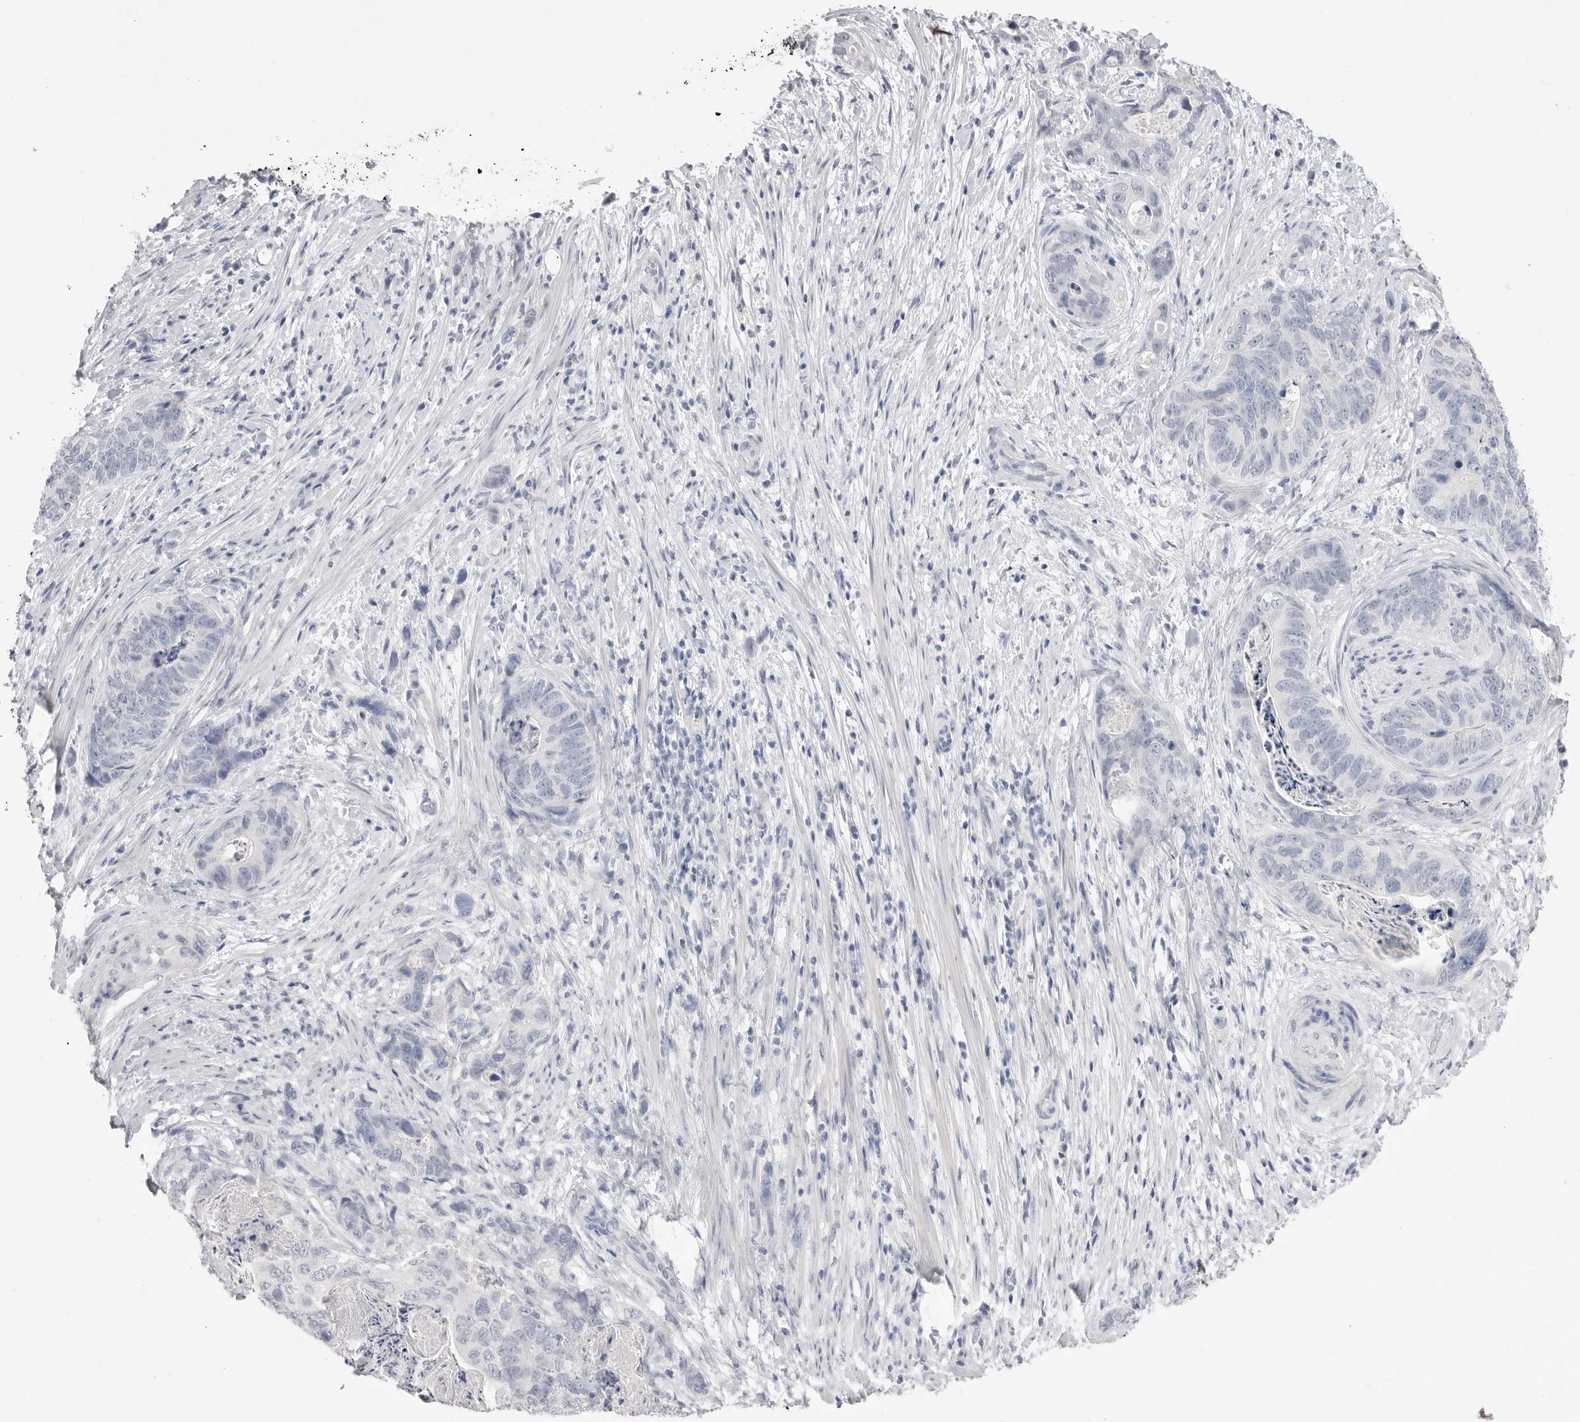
{"staining": {"intensity": "negative", "quantity": "none", "location": "none"}, "tissue": "stomach cancer", "cell_type": "Tumor cells", "image_type": "cancer", "snomed": [{"axis": "morphology", "description": "Normal tissue, NOS"}, {"axis": "morphology", "description": "Adenocarcinoma, NOS"}, {"axis": "topography", "description": "Stomach"}], "caption": "DAB immunohistochemical staining of human adenocarcinoma (stomach) demonstrates no significant expression in tumor cells.", "gene": "CPB1", "patient": {"sex": "female", "age": 89}}